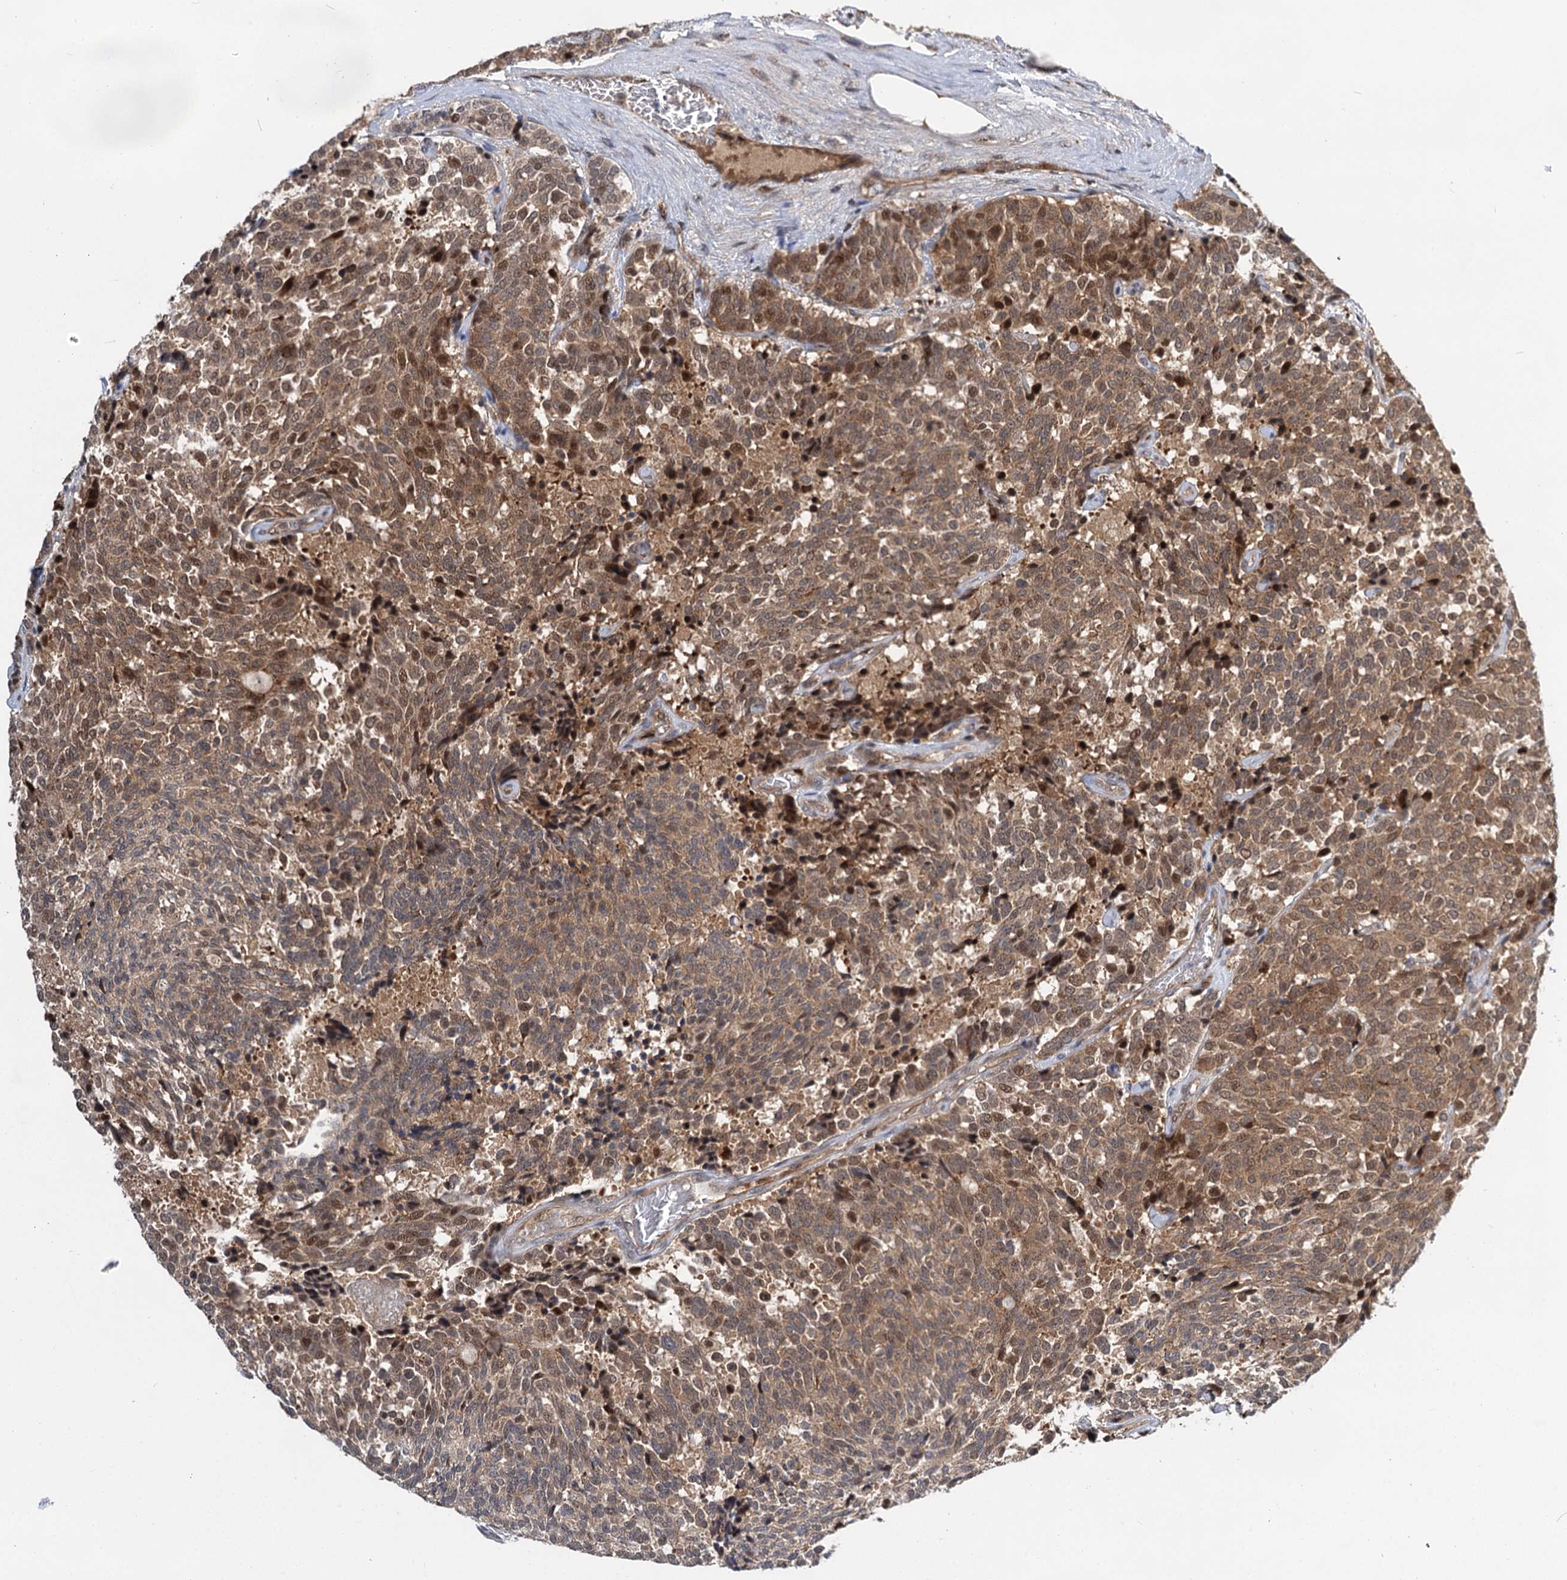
{"staining": {"intensity": "moderate", "quantity": ">75%", "location": "cytoplasmic/membranous,nuclear"}, "tissue": "carcinoid", "cell_type": "Tumor cells", "image_type": "cancer", "snomed": [{"axis": "morphology", "description": "Carcinoid, malignant, NOS"}, {"axis": "topography", "description": "Pancreas"}], "caption": "DAB immunohistochemical staining of human carcinoid exhibits moderate cytoplasmic/membranous and nuclear protein staining in approximately >75% of tumor cells. The staining was performed using DAB (3,3'-diaminobenzidine) to visualize the protein expression in brown, while the nuclei were stained in blue with hematoxylin (Magnification: 20x).", "gene": "GPBP1", "patient": {"sex": "female", "age": 54}}